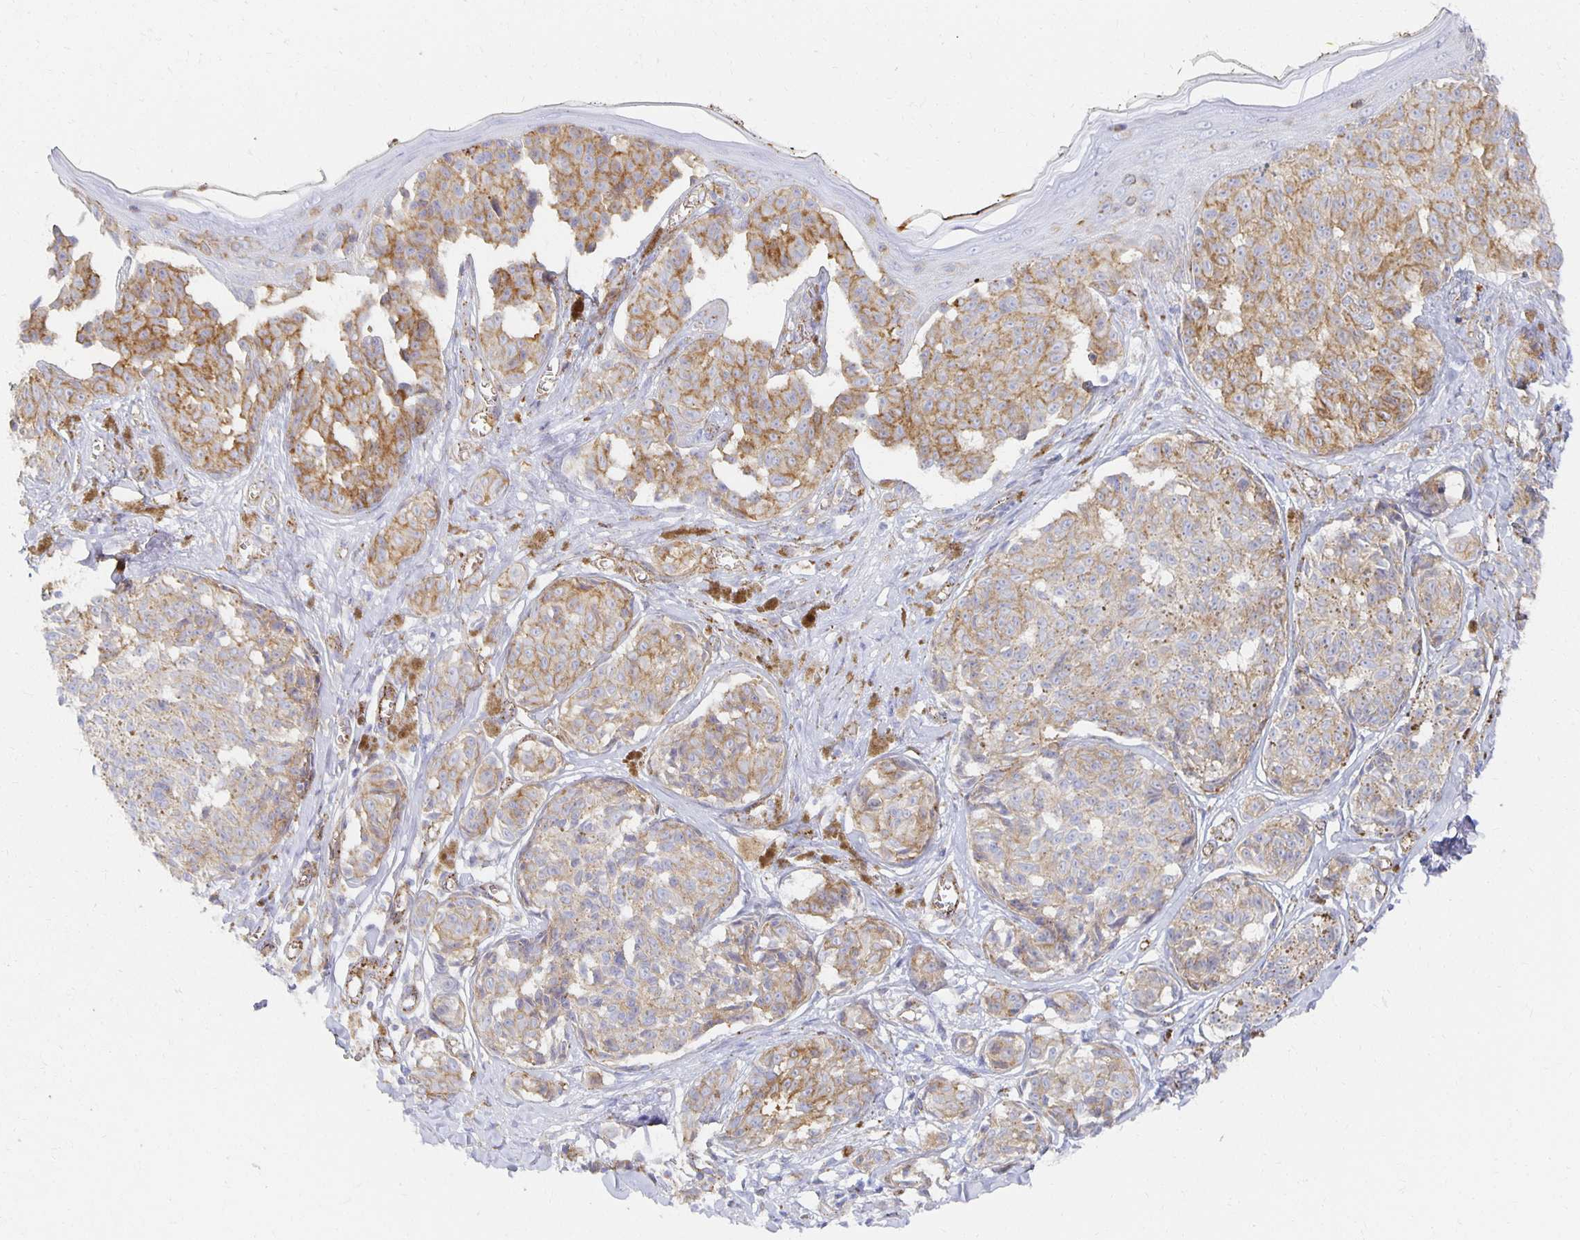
{"staining": {"intensity": "weak", "quantity": ">75%", "location": "cytoplasmic/membranous"}, "tissue": "melanoma", "cell_type": "Tumor cells", "image_type": "cancer", "snomed": [{"axis": "morphology", "description": "Malignant melanoma, NOS"}, {"axis": "topography", "description": "Skin"}], "caption": "This photomicrograph displays malignant melanoma stained with IHC to label a protein in brown. The cytoplasmic/membranous of tumor cells show weak positivity for the protein. Nuclei are counter-stained blue.", "gene": "TAAR1", "patient": {"sex": "female", "age": 43}}